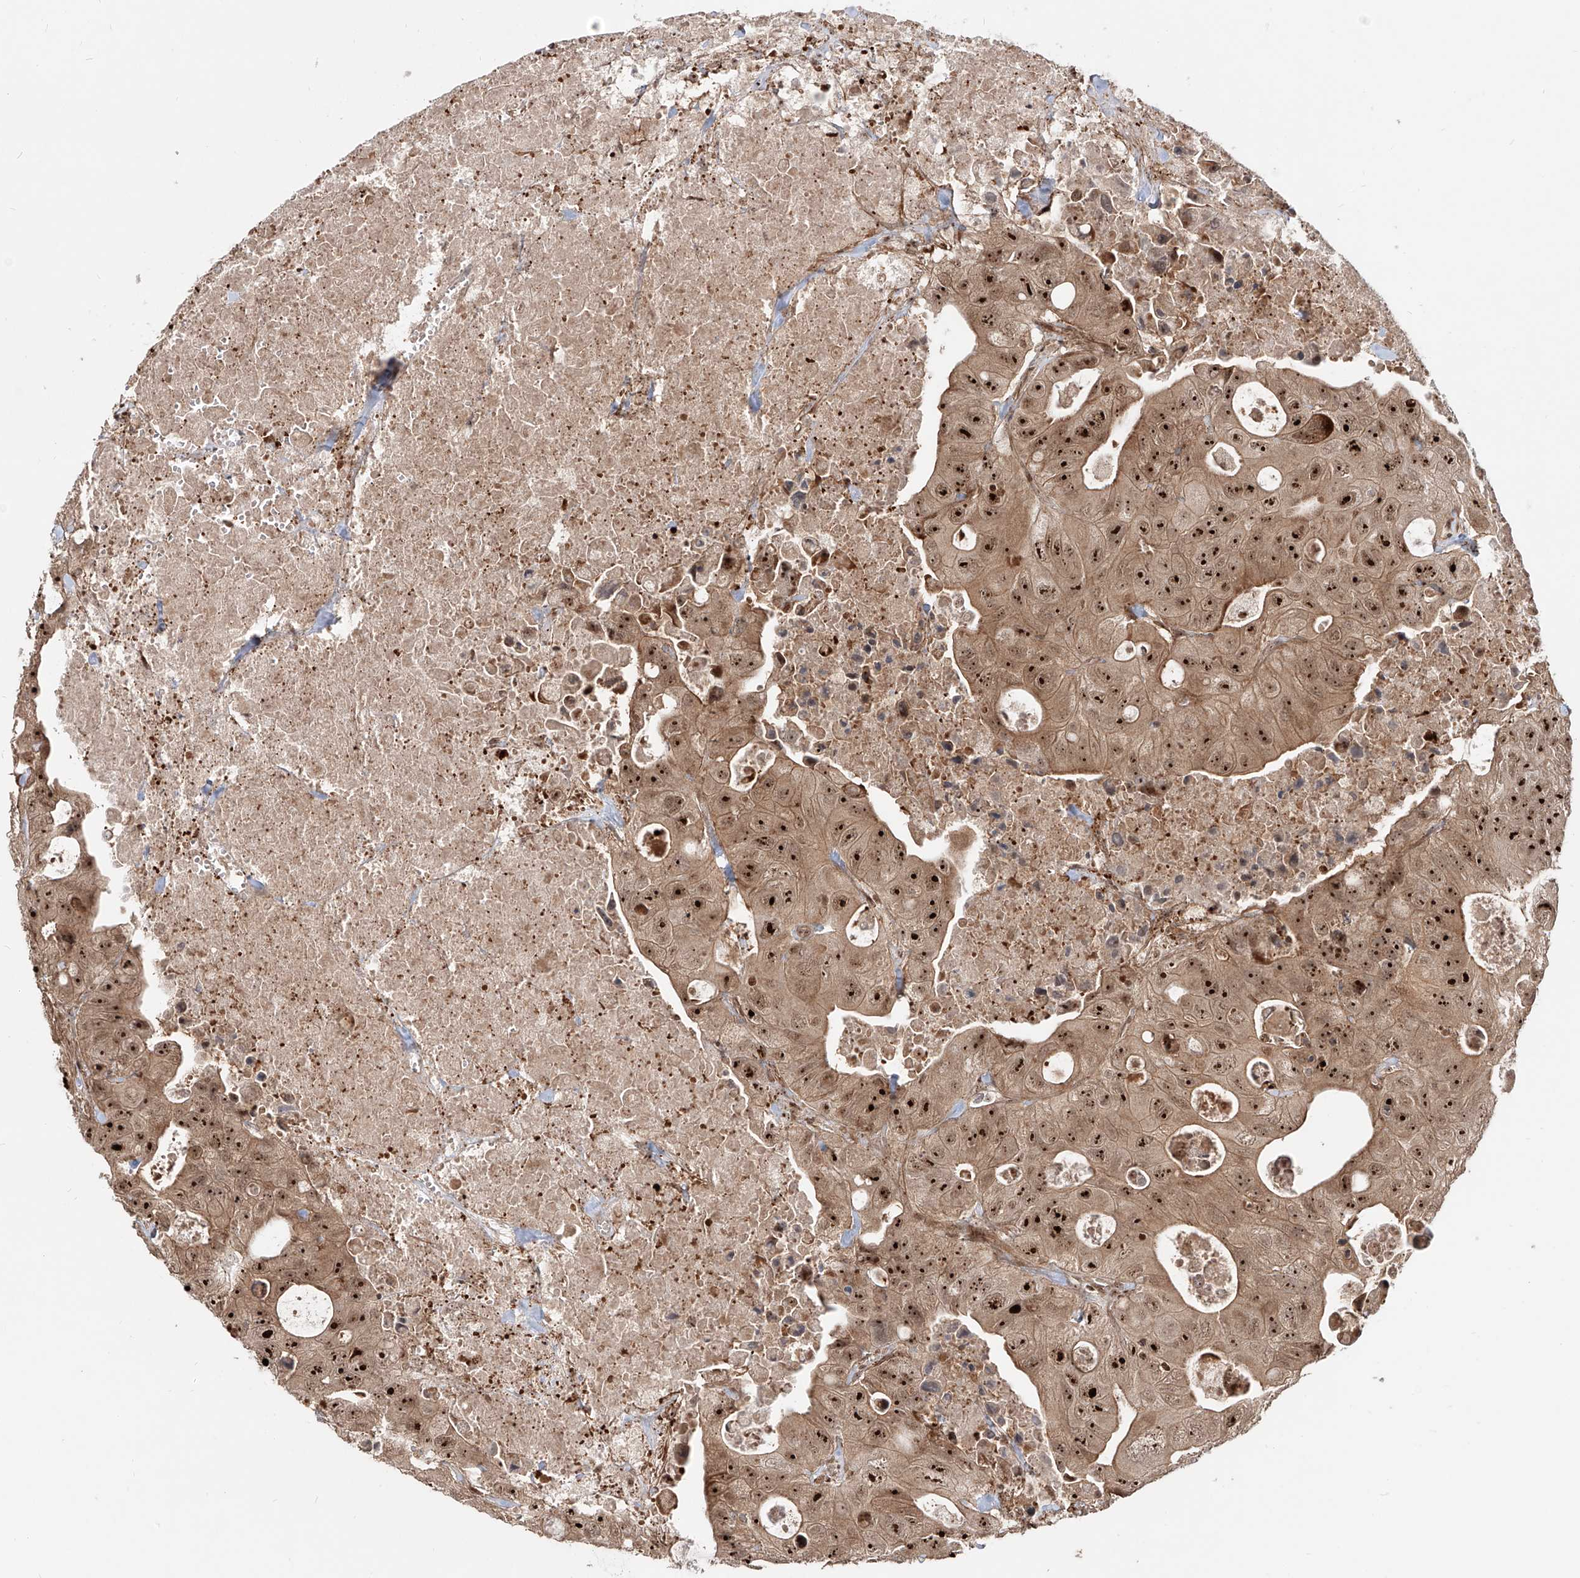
{"staining": {"intensity": "strong", "quantity": ">75%", "location": "cytoplasmic/membranous,nuclear"}, "tissue": "colorectal cancer", "cell_type": "Tumor cells", "image_type": "cancer", "snomed": [{"axis": "morphology", "description": "Adenocarcinoma, NOS"}, {"axis": "topography", "description": "Colon"}], "caption": "This photomicrograph displays adenocarcinoma (colorectal) stained with immunohistochemistry (IHC) to label a protein in brown. The cytoplasmic/membranous and nuclear of tumor cells show strong positivity for the protein. Nuclei are counter-stained blue.", "gene": "ZNF710", "patient": {"sex": "female", "age": 46}}